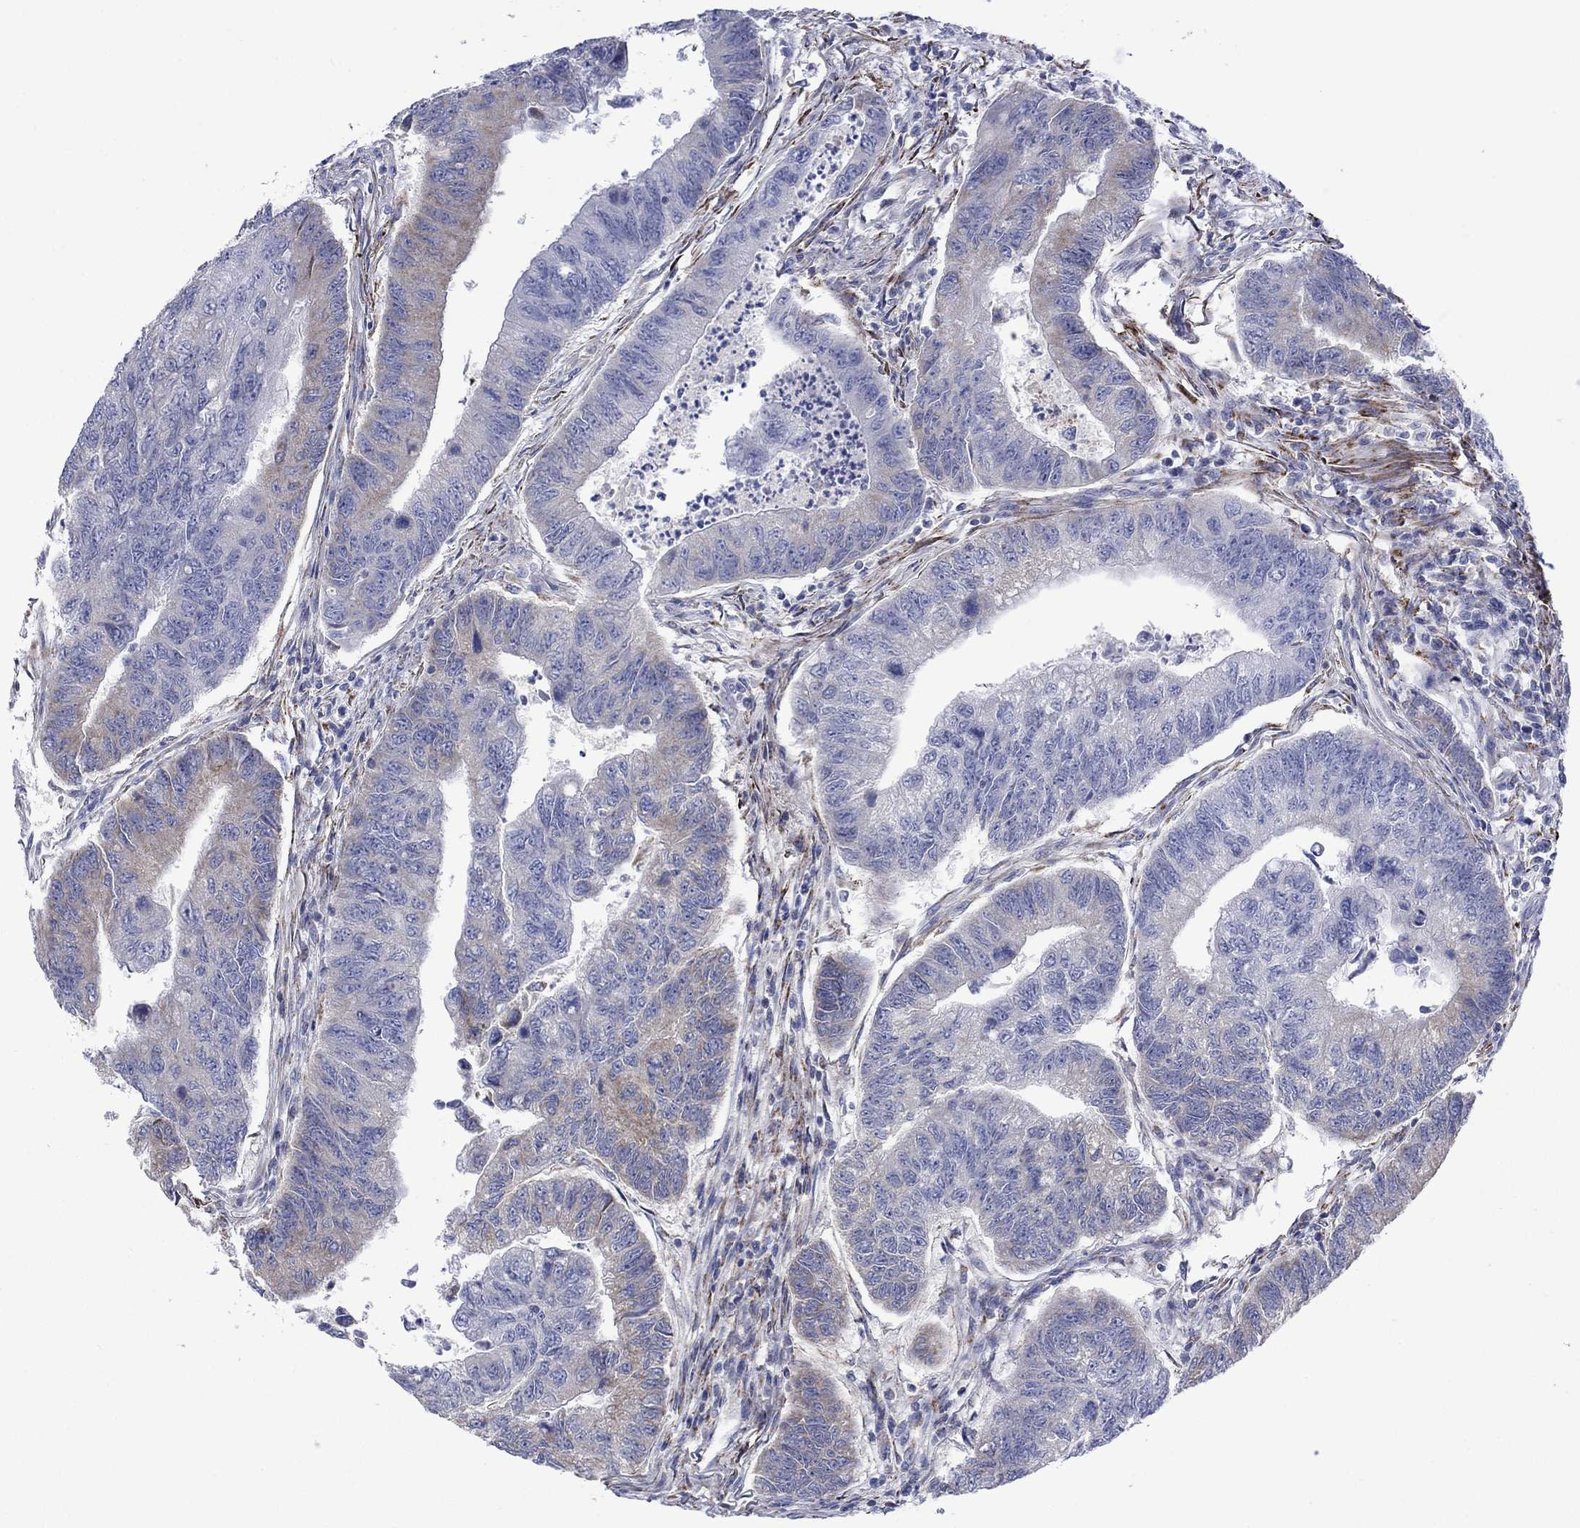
{"staining": {"intensity": "weak", "quantity": "<25%", "location": "cytoplasmic/membranous"}, "tissue": "colorectal cancer", "cell_type": "Tumor cells", "image_type": "cancer", "snomed": [{"axis": "morphology", "description": "Adenocarcinoma, NOS"}, {"axis": "topography", "description": "Colon"}], "caption": "Tumor cells show no significant protein expression in colorectal cancer (adenocarcinoma).", "gene": "CISD1", "patient": {"sex": "female", "age": 65}}